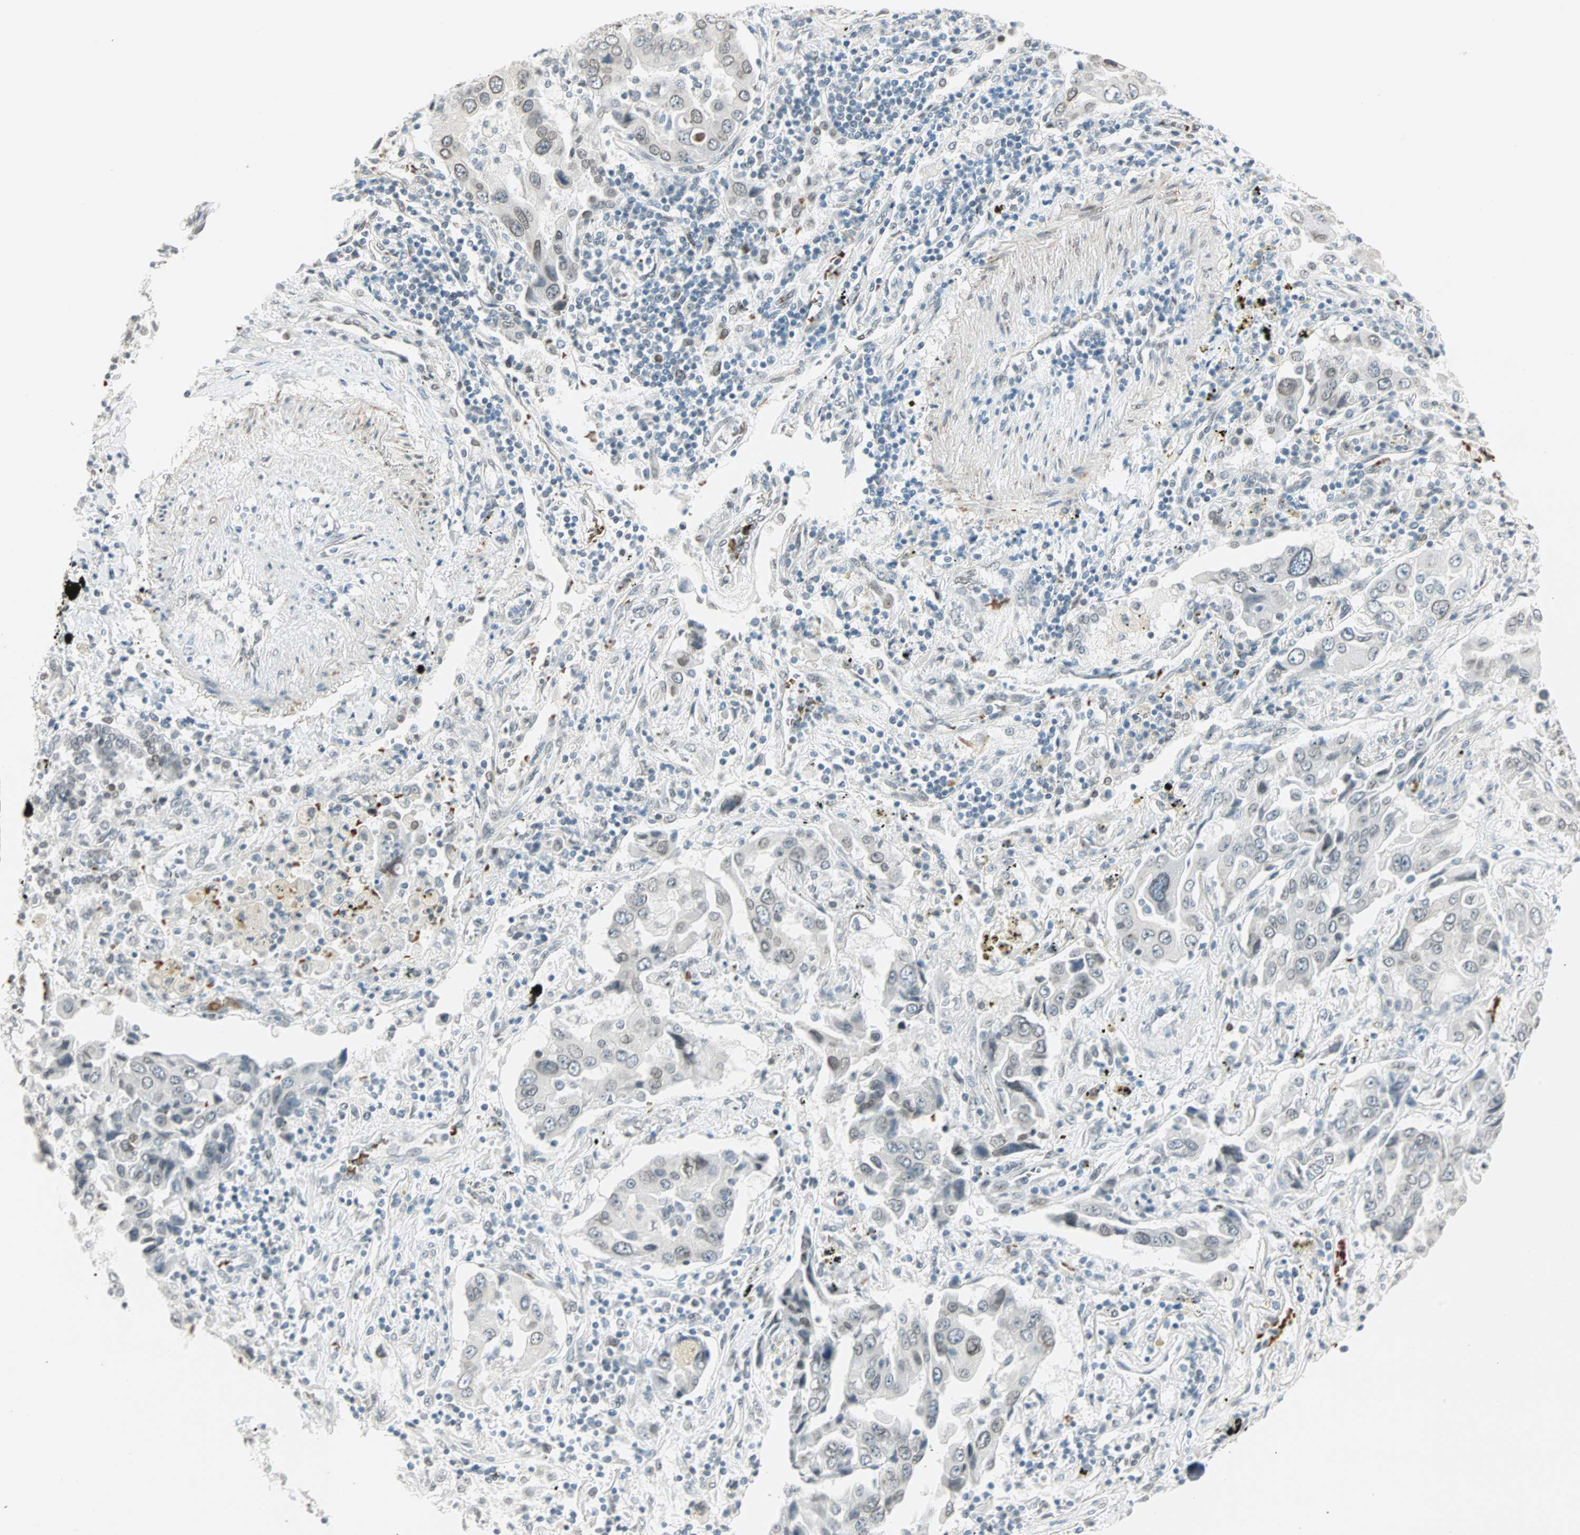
{"staining": {"intensity": "weak", "quantity": "<25%", "location": "nuclear"}, "tissue": "lung cancer", "cell_type": "Tumor cells", "image_type": "cancer", "snomed": [{"axis": "morphology", "description": "Adenocarcinoma, NOS"}, {"axis": "topography", "description": "Lung"}], "caption": "The histopathology image reveals no staining of tumor cells in lung cancer. Nuclei are stained in blue.", "gene": "BCAN", "patient": {"sex": "female", "age": 65}}